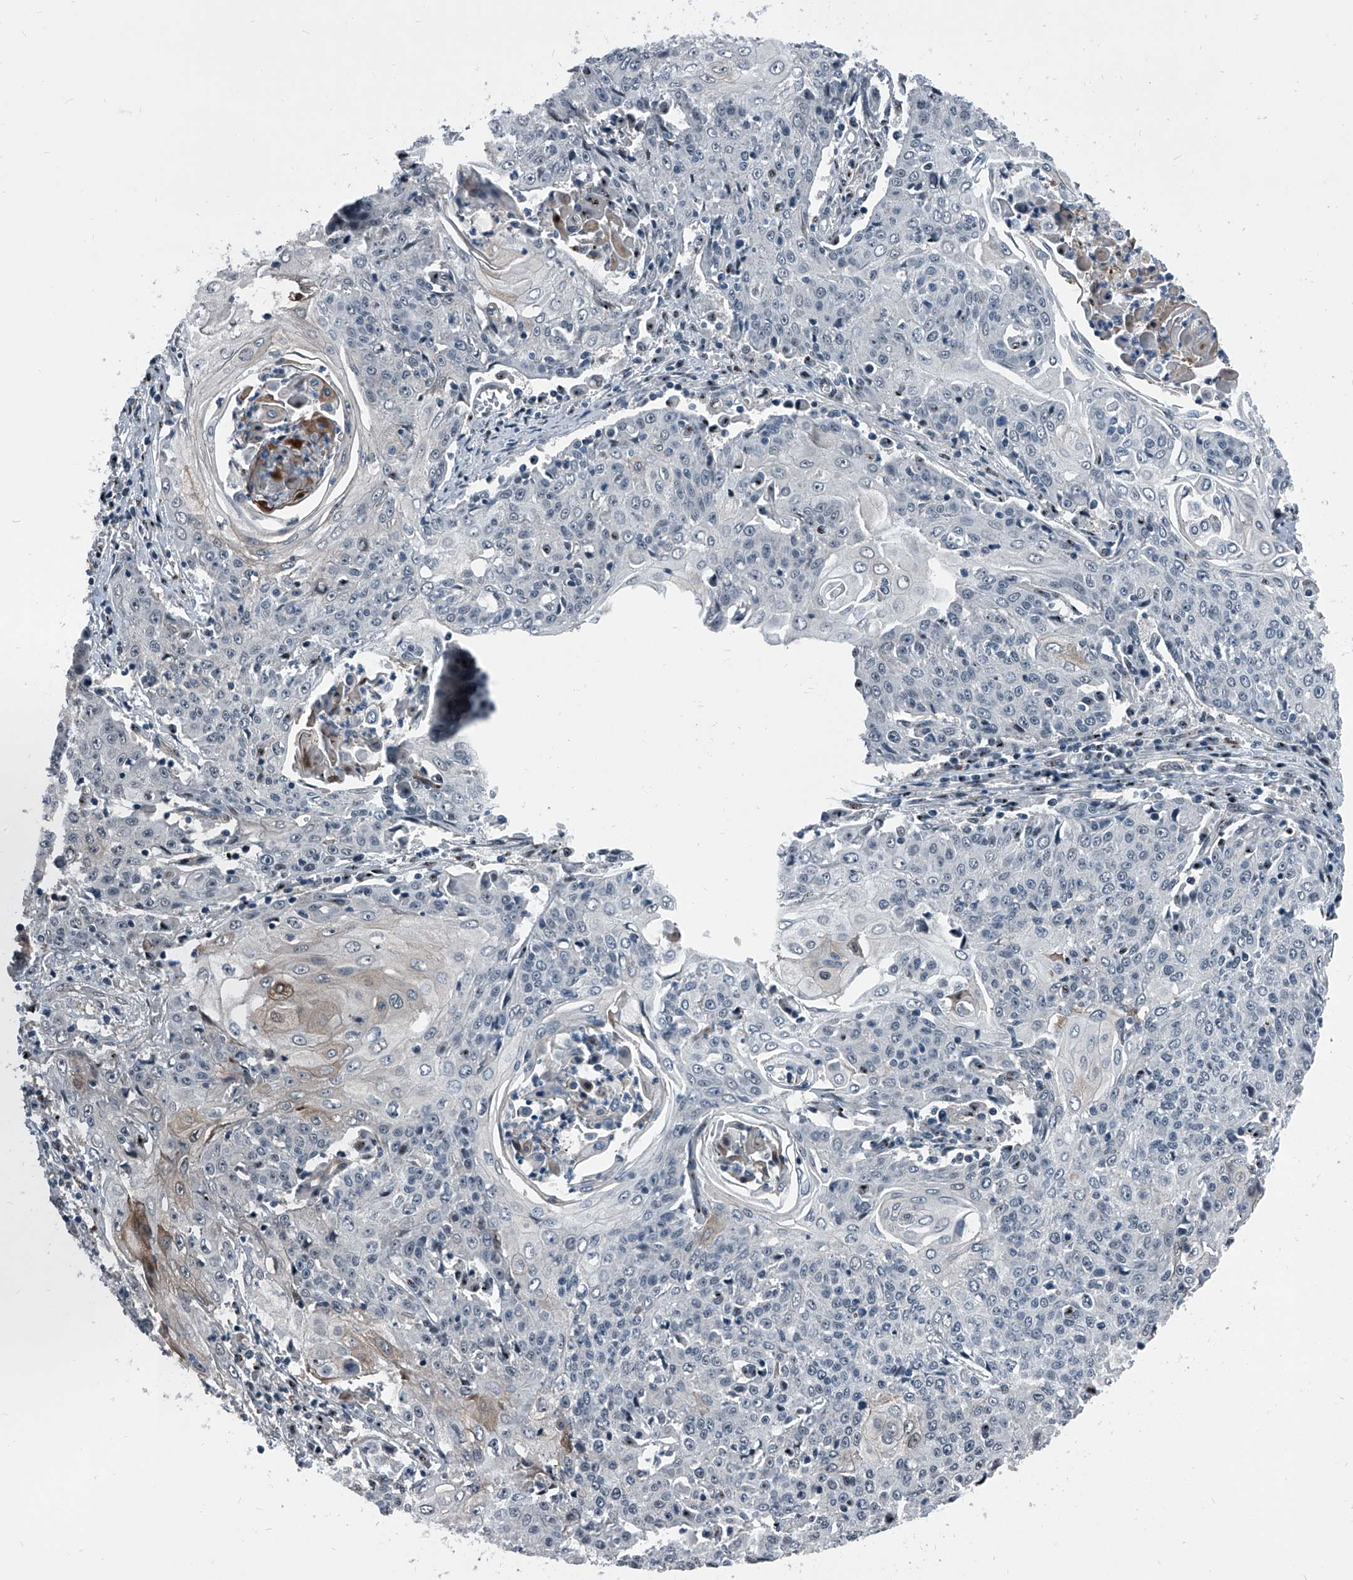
{"staining": {"intensity": "negative", "quantity": "none", "location": "none"}, "tissue": "cervical cancer", "cell_type": "Tumor cells", "image_type": "cancer", "snomed": [{"axis": "morphology", "description": "Squamous cell carcinoma, NOS"}, {"axis": "topography", "description": "Cervix"}], "caption": "A histopathology image of cervical squamous cell carcinoma stained for a protein exhibits no brown staining in tumor cells.", "gene": "MEN1", "patient": {"sex": "female", "age": 48}}